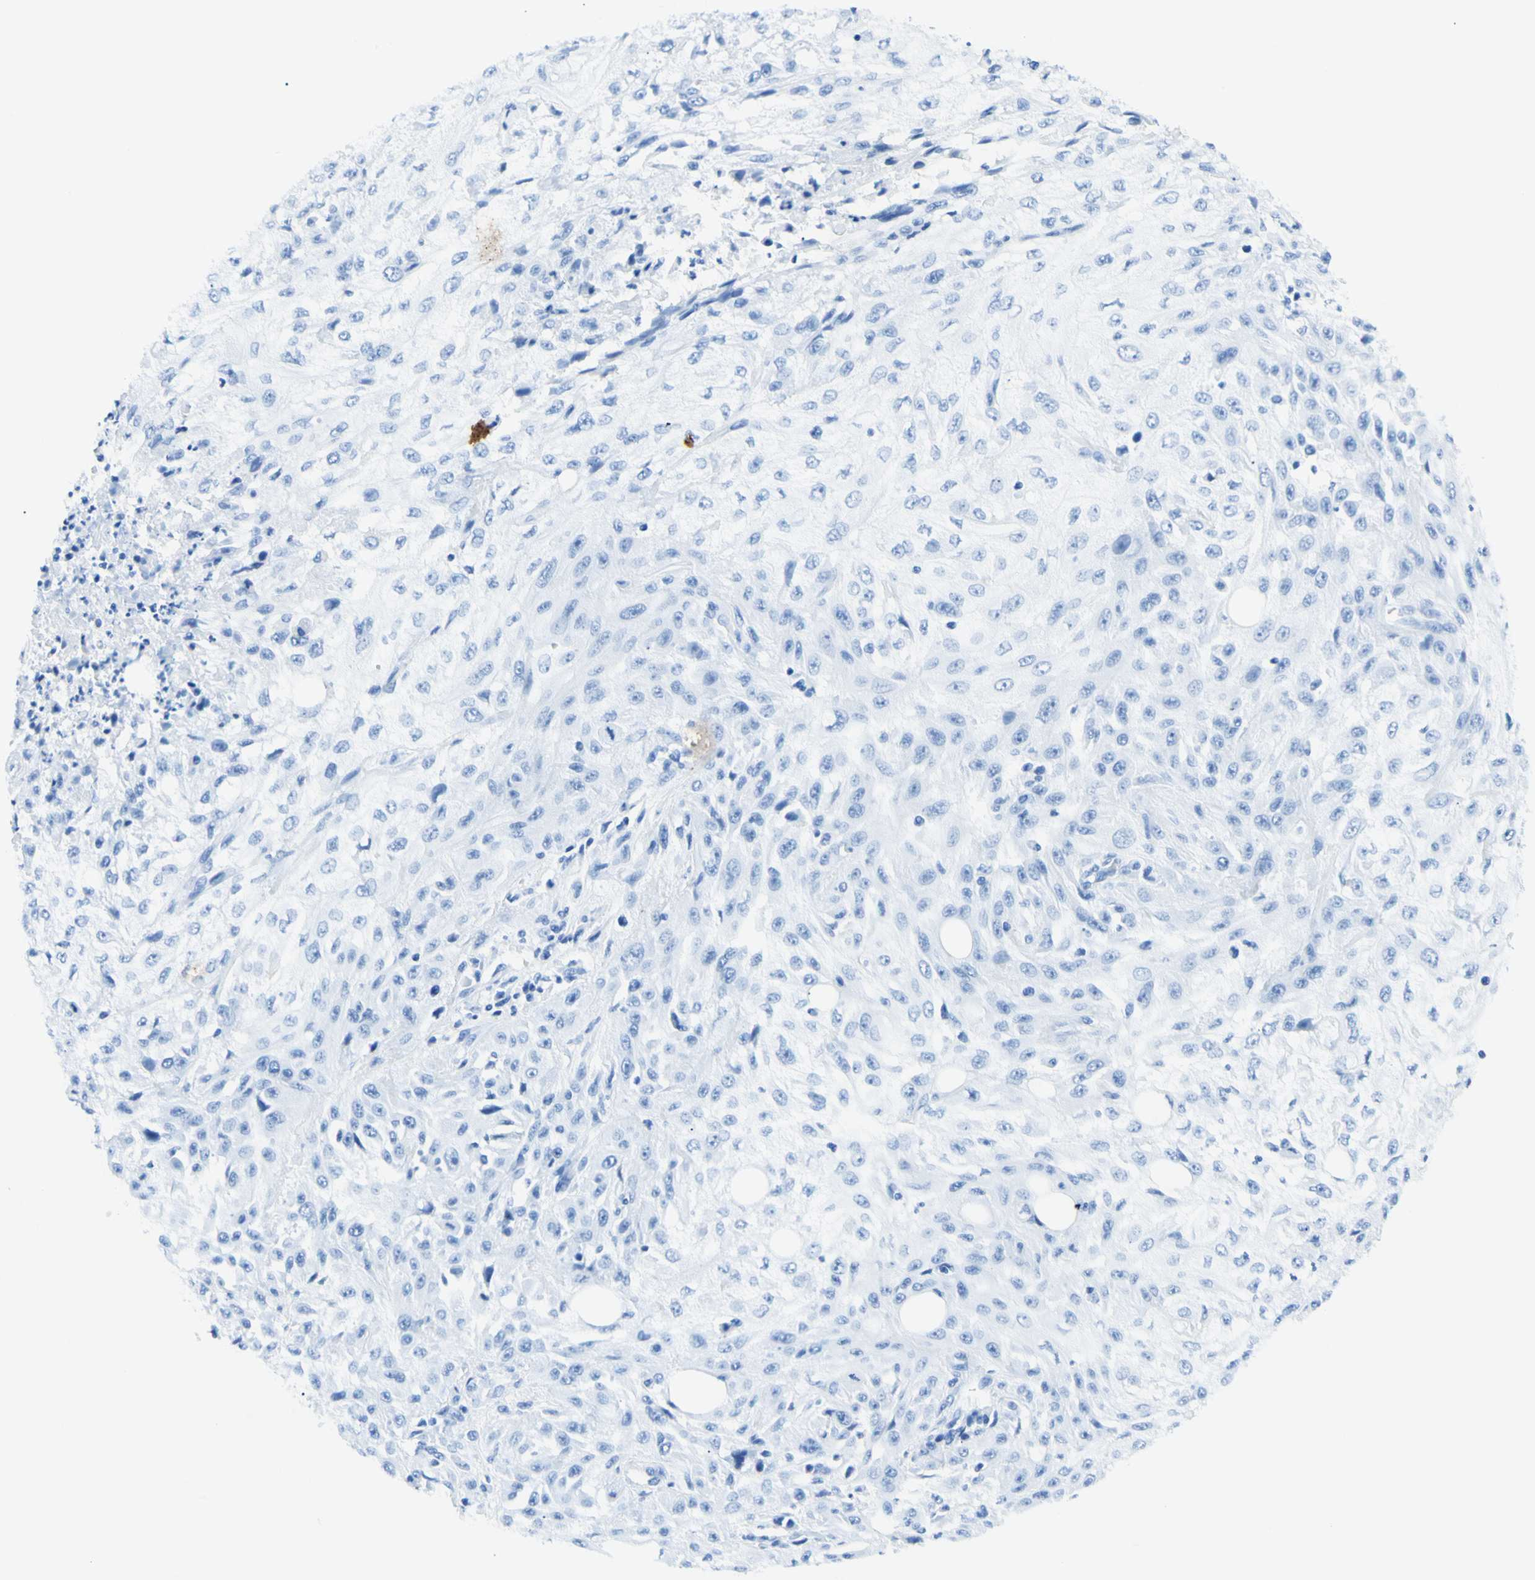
{"staining": {"intensity": "negative", "quantity": "none", "location": "none"}, "tissue": "skin cancer", "cell_type": "Tumor cells", "image_type": "cancer", "snomed": [{"axis": "morphology", "description": "Squamous cell carcinoma, NOS"}, {"axis": "topography", "description": "Skin"}], "caption": "The photomicrograph displays no staining of tumor cells in squamous cell carcinoma (skin).", "gene": "MYH2", "patient": {"sex": "male", "age": 75}}